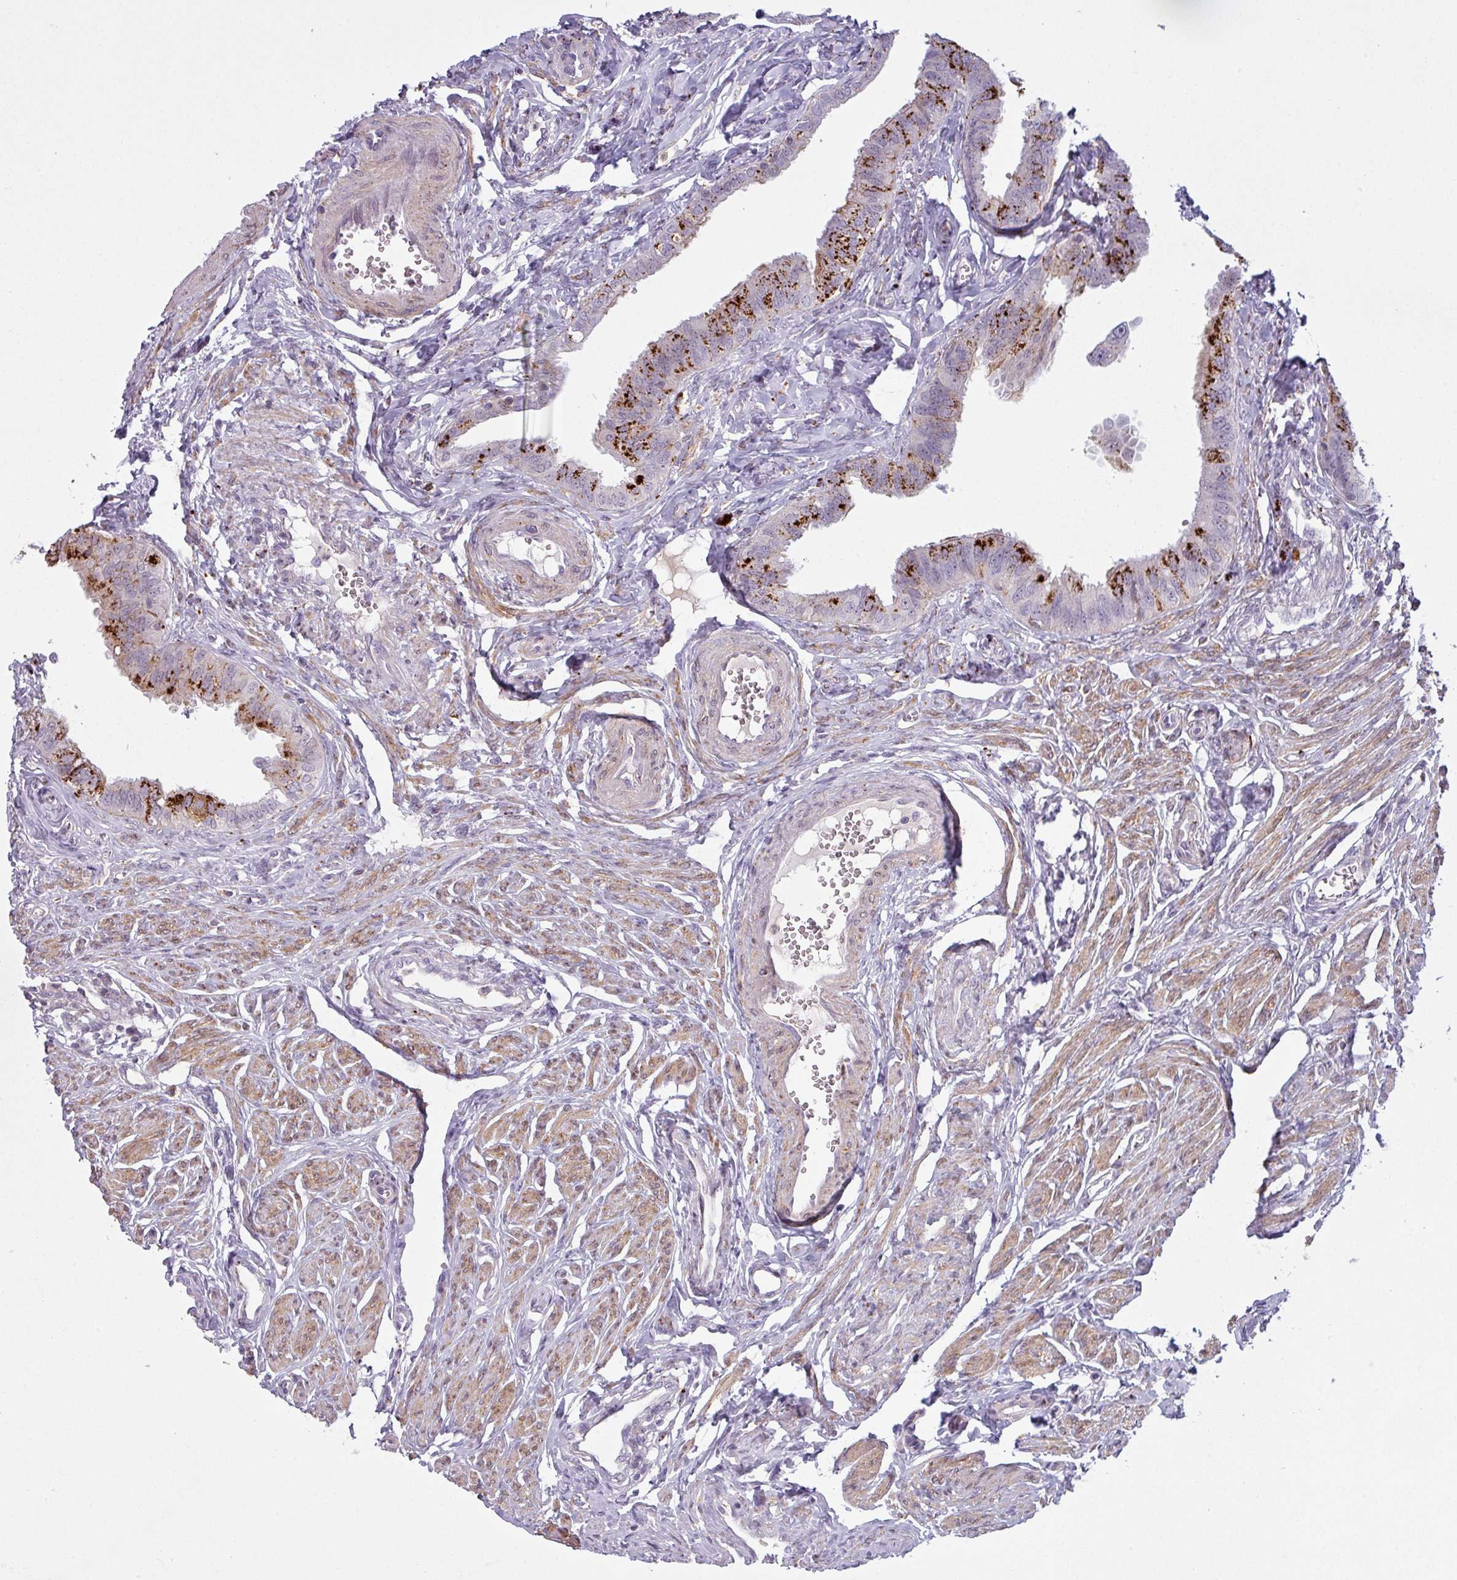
{"staining": {"intensity": "strong", "quantity": "25%-75%", "location": "cytoplasmic/membranous"}, "tissue": "fallopian tube", "cell_type": "Glandular cells", "image_type": "normal", "snomed": [{"axis": "morphology", "description": "Normal tissue, NOS"}, {"axis": "morphology", "description": "Carcinoma, NOS"}, {"axis": "topography", "description": "Fallopian tube"}, {"axis": "topography", "description": "Ovary"}], "caption": "IHC of benign fallopian tube shows high levels of strong cytoplasmic/membranous positivity in approximately 25%-75% of glandular cells.", "gene": "MAP7D2", "patient": {"sex": "female", "age": 59}}